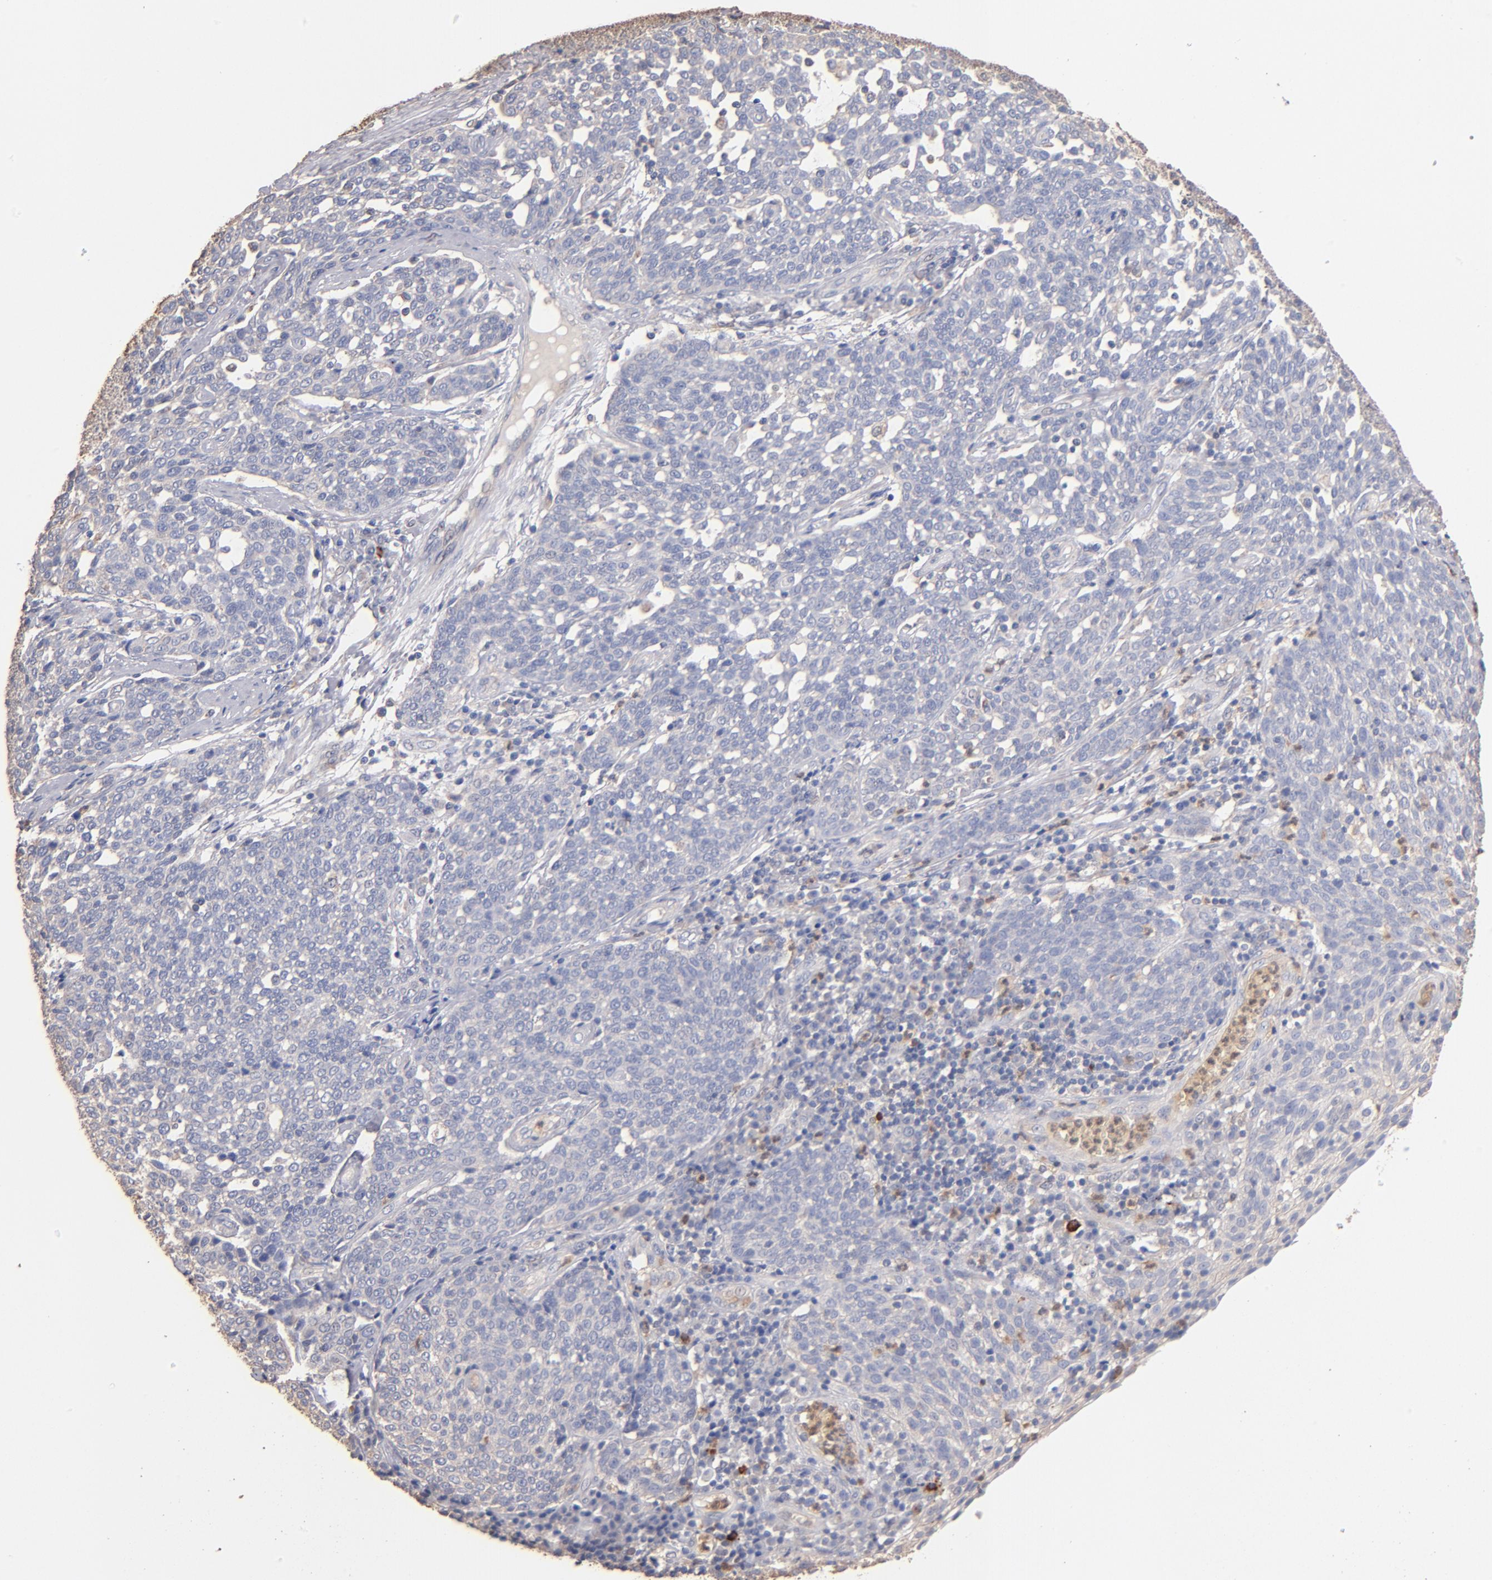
{"staining": {"intensity": "negative", "quantity": "none", "location": "none"}, "tissue": "cervical cancer", "cell_type": "Tumor cells", "image_type": "cancer", "snomed": [{"axis": "morphology", "description": "Squamous cell carcinoma, NOS"}, {"axis": "topography", "description": "Cervix"}], "caption": "An immunohistochemistry micrograph of cervical cancer (squamous cell carcinoma) is shown. There is no staining in tumor cells of cervical cancer (squamous cell carcinoma).", "gene": "RO60", "patient": {"sex": "female", "age": 34}}